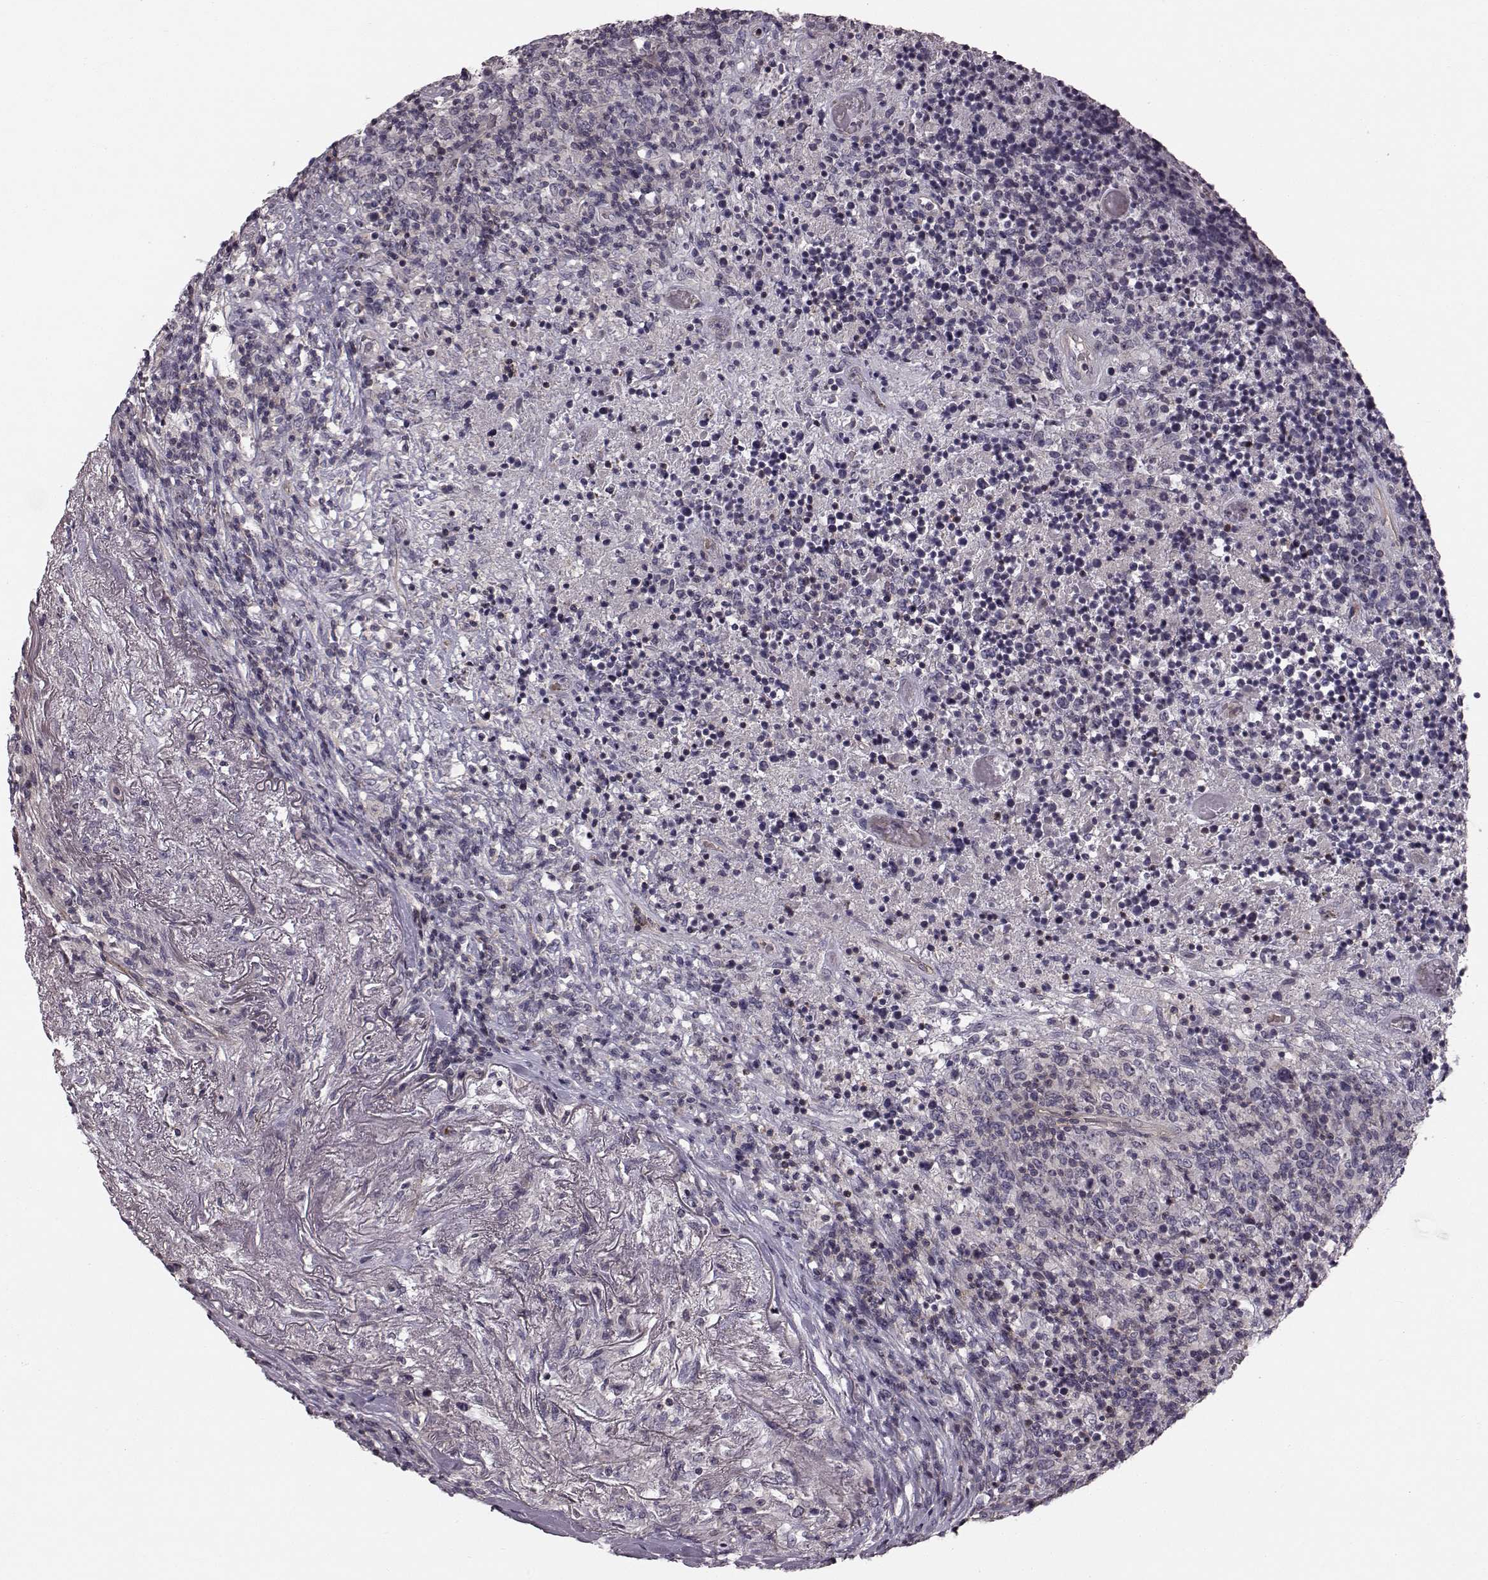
{"staining": {"intensity": "negative", "quantity": "none", "location": "none"}, "tissue": "lymphoma", "cell_type": "Tumor cells", "image_type": "cancer", "snomed": [{"axis": "morphology", "description": "Malignant lymphoma, non-Hodgkin's type, High grade"}, {"axis": "topography", "description": "Lung"}], "caption": "This is an immunohistochemistry (IHC) histopathology image of malignant lymphoma, non-Hodgkin's type (high-grade). There is no staining in tumor cells.", "gene": "SLC22A18", "patient": {"sex": "male", "age": 79}}